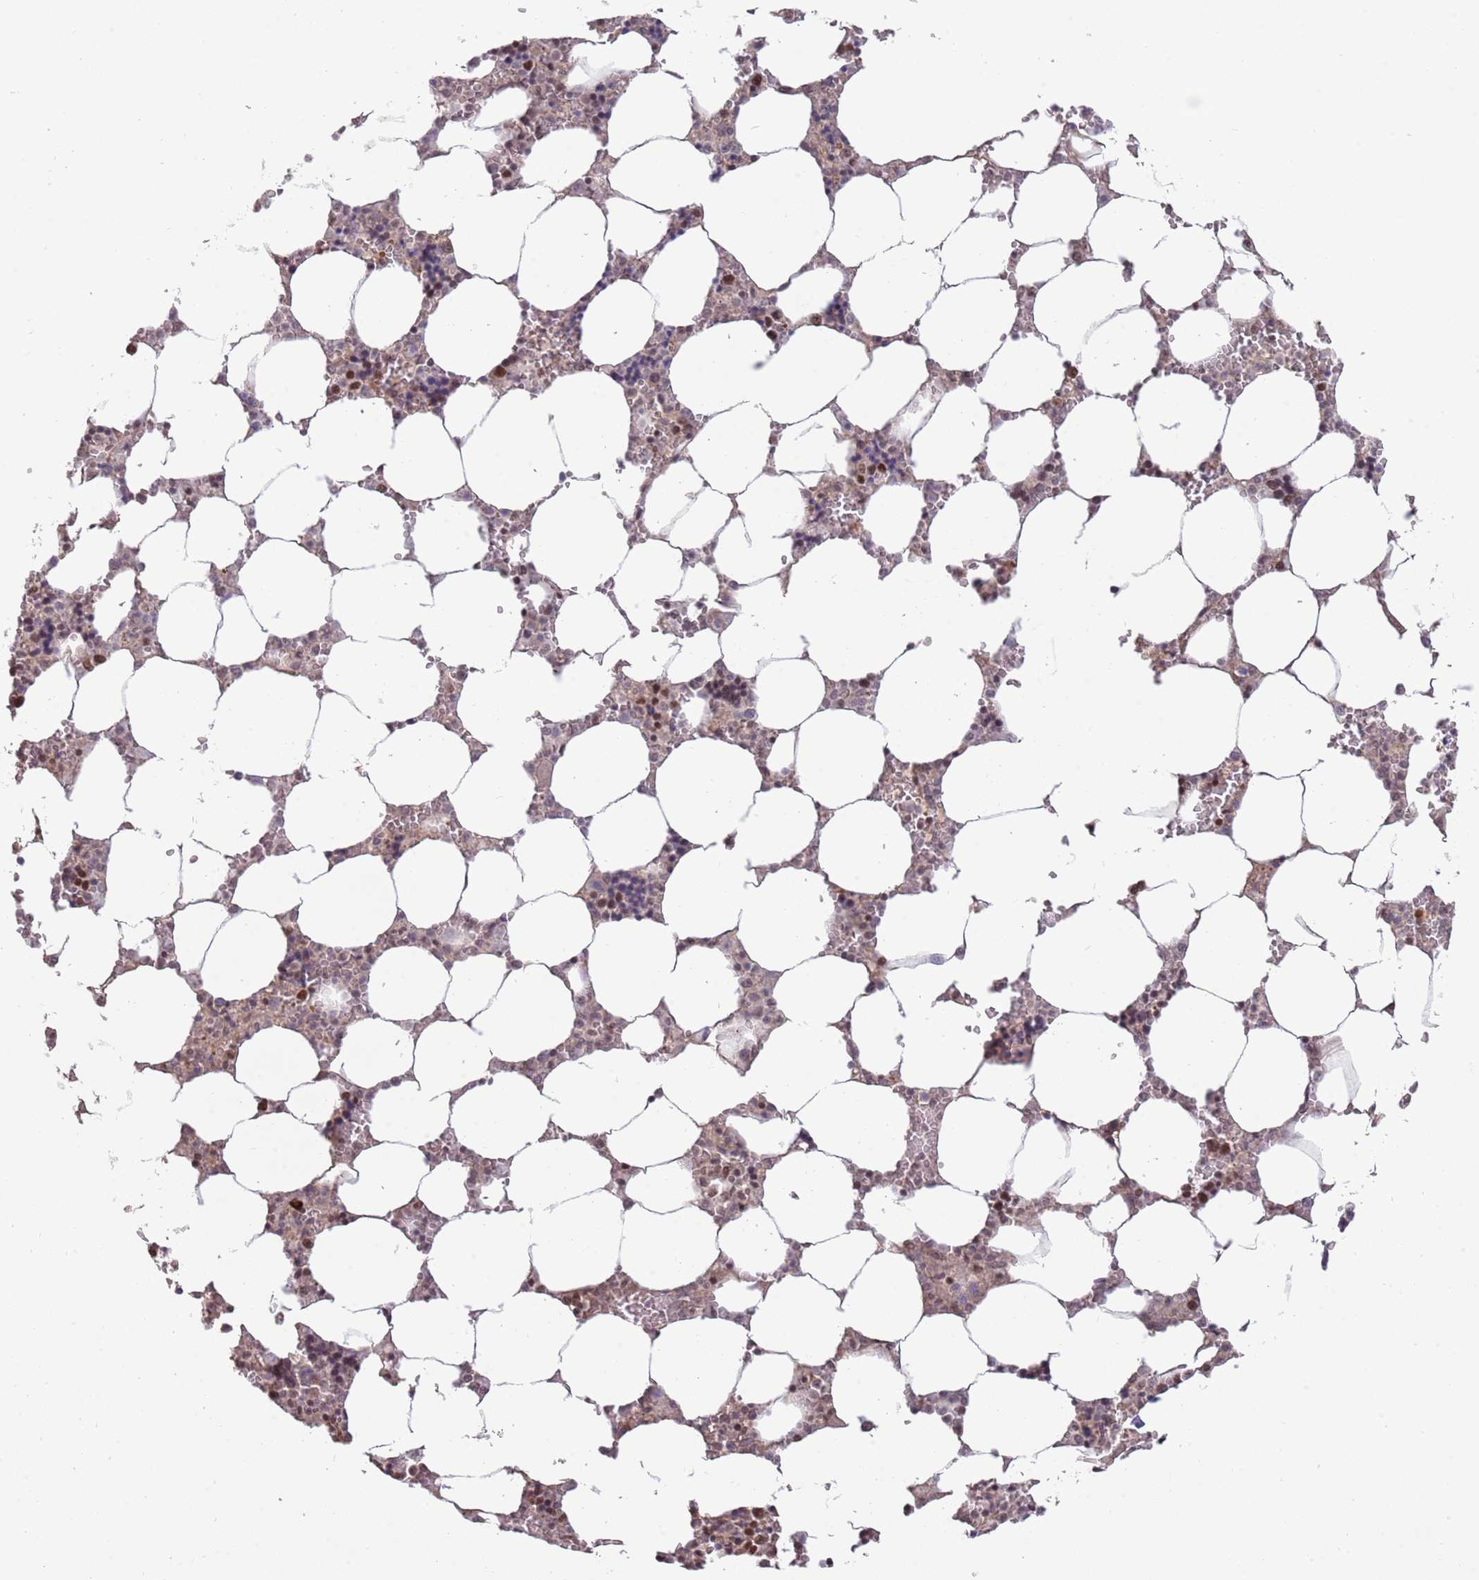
{"staining": {"intensity": "strong", "quantity": "<25%", "location": "nuclear"}, "tissue": "bone marrow", "cell_type": "Hematopoietic cells", "image_type": "normal", "snomed": [{"axis": "morphology", "description": "Normal tissue, NOS"}, {"axis": "topography", "description": "Bone marrow"}], "caption": "Brown immunohistochemical staining in normal human bone marrow exhibits strong nuclear positivity in approximately <25% of hematopoietic cells.", "gene": "ZBTB7A", "patient": {"sex": "male", "age": 64}}